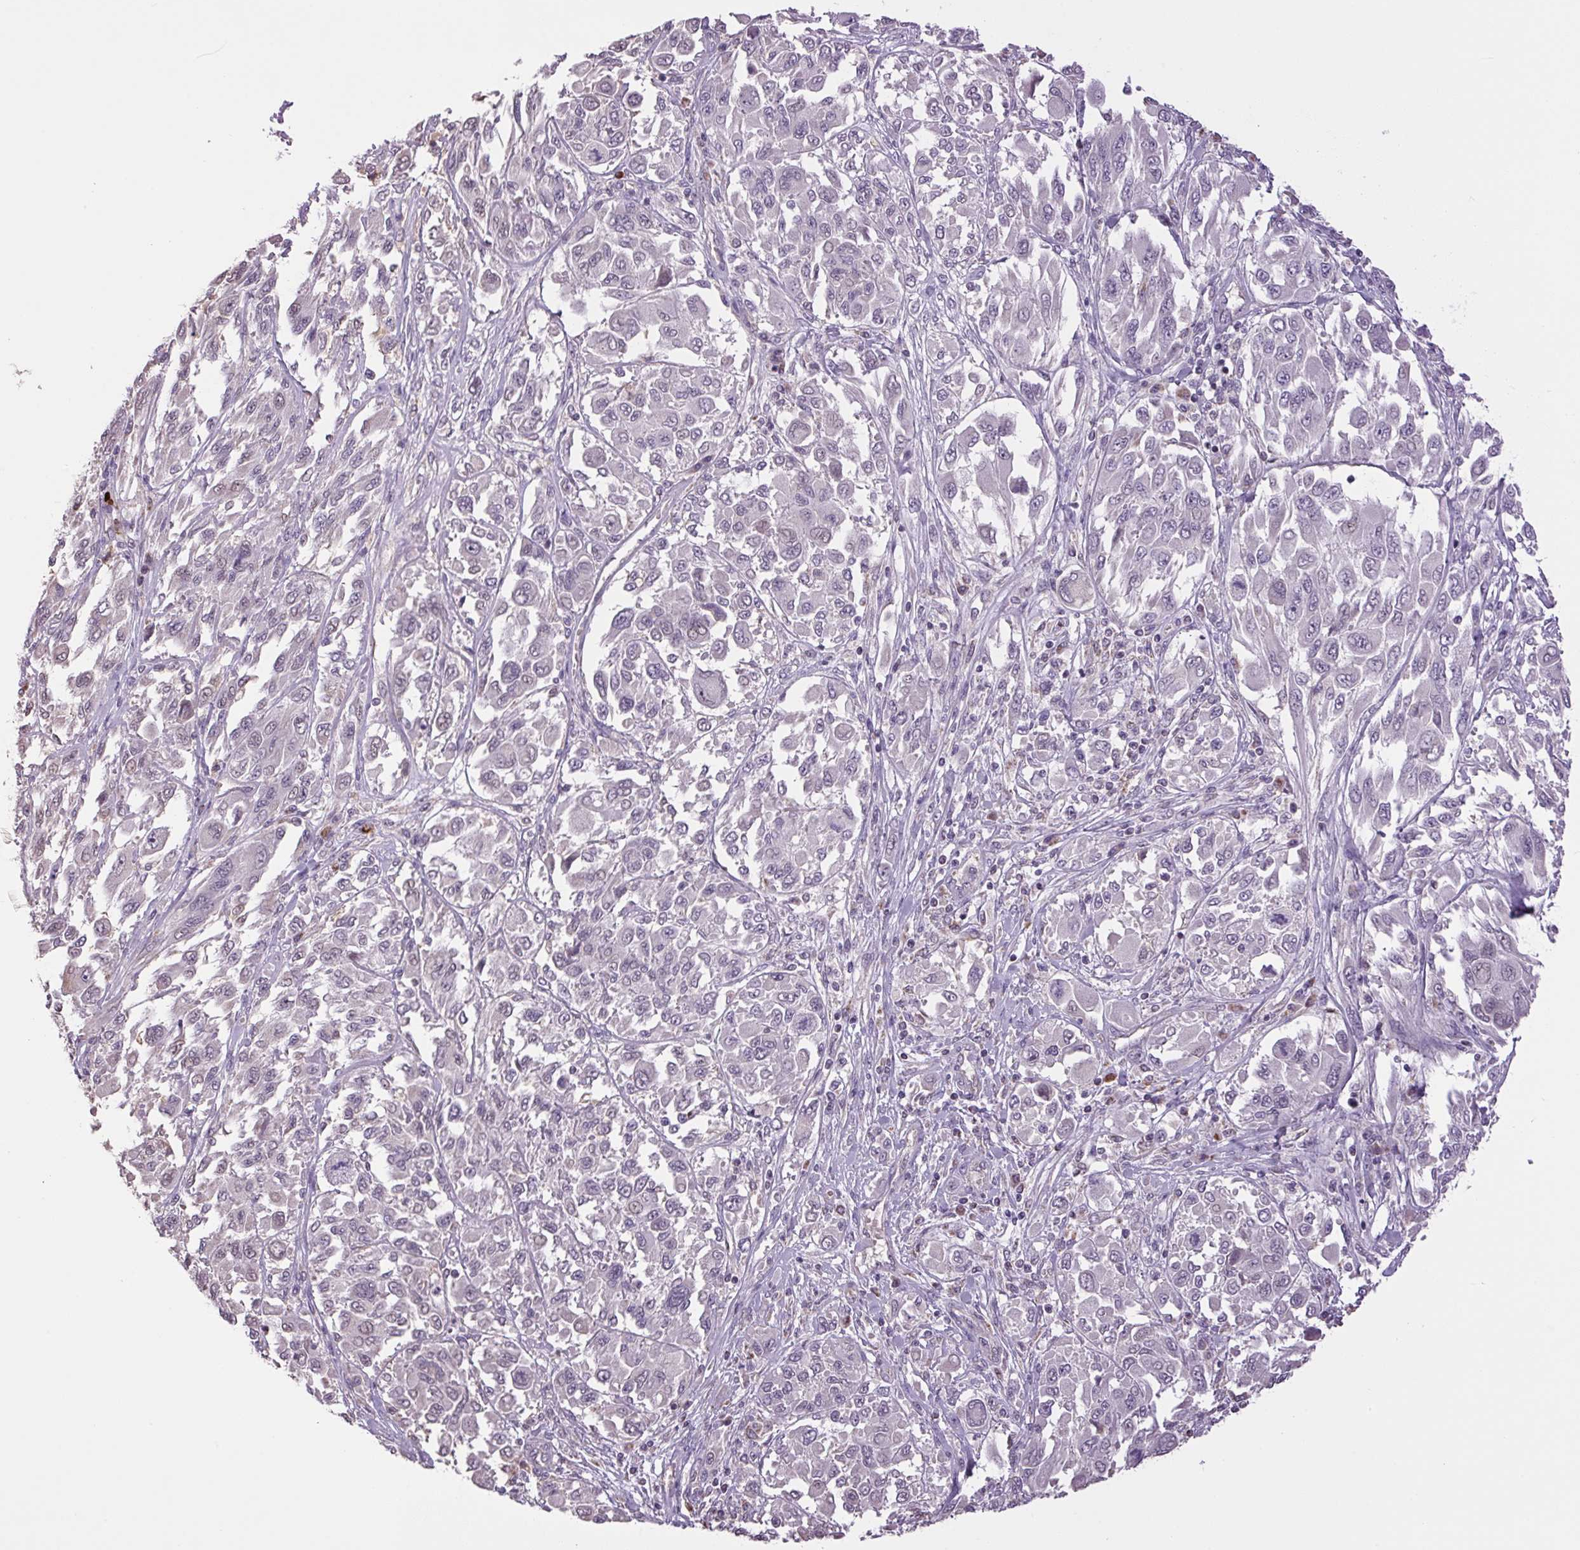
{"staining": {"intensity": "negative", "quantity": "none", "location": "none"}, "tissue": "melanoma", "cell_type": "Tumor cells", "image_type": "cancer", "snomed": [{"axis": "morphology", "description": "Malignant melanoma, NOS"}, {"axis": "topography", "description": "Skin"}], "caption": "Immunohistochemical staining of human malignant melanoma reveals no significant expression in tumor cells. (Brightfield microscopy of DAB immunohistochemistry (IHC) at high magnification).", "gene": "SGF29", "patient": {"sex": "female", "age": 91}}